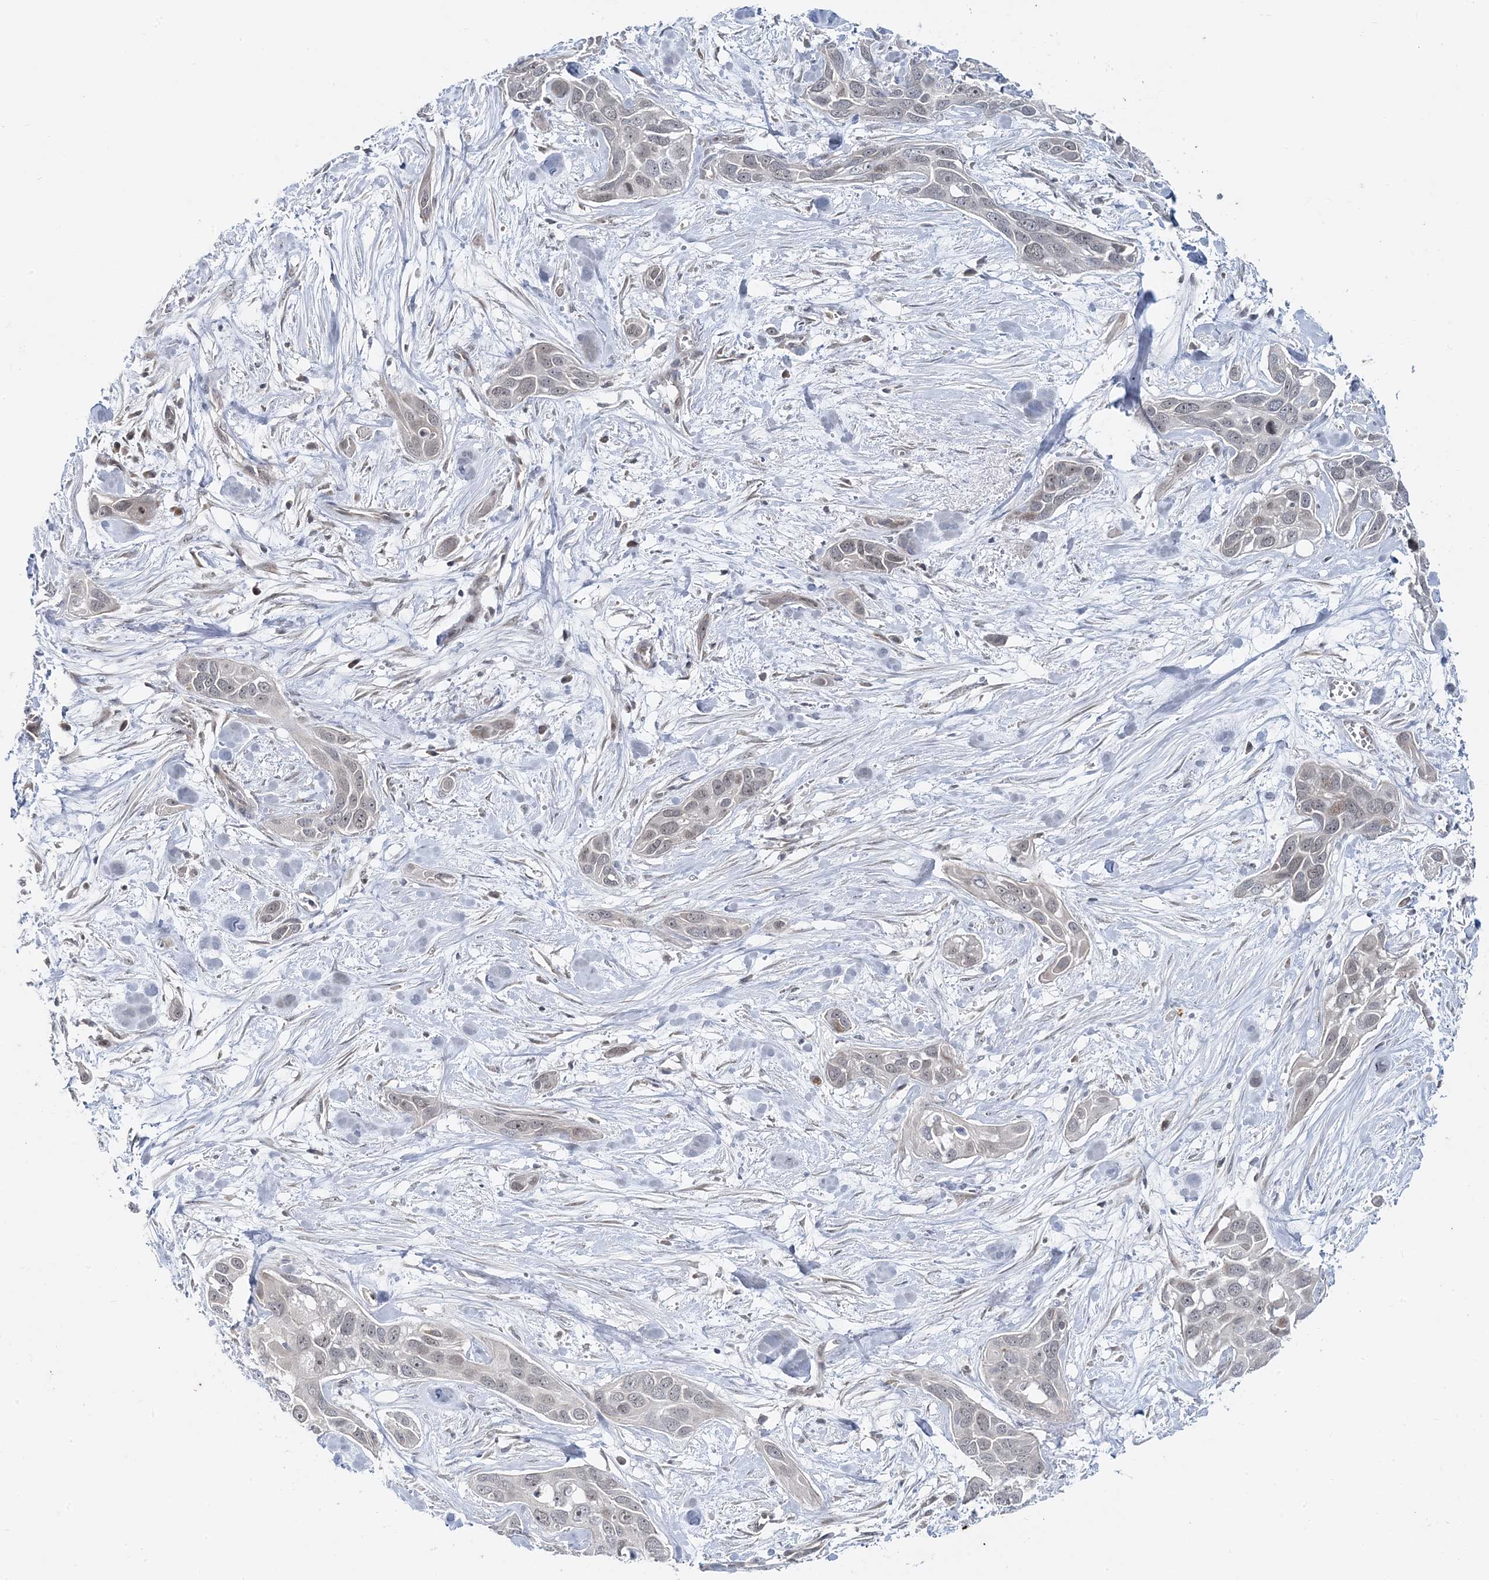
{"staining": {"intensity": "negative", "quantity": "none", "location": "none"}, "tissue": "pancreatic cancer", "cell_type": "Tumor cells", "image_type": "cancer", "snomed": [{"axis": "morphology", "description": "Adenocarcinoma, NOS"}, {"axis": "topography", "description": "Pancreas"}], "caption": "This is an immunohistochemistry (IHC) image of pancreatic cancer. There is no expression in tumor cells.", "gene": "LEXM", "patient": {"sex": "female", "age": 60}}